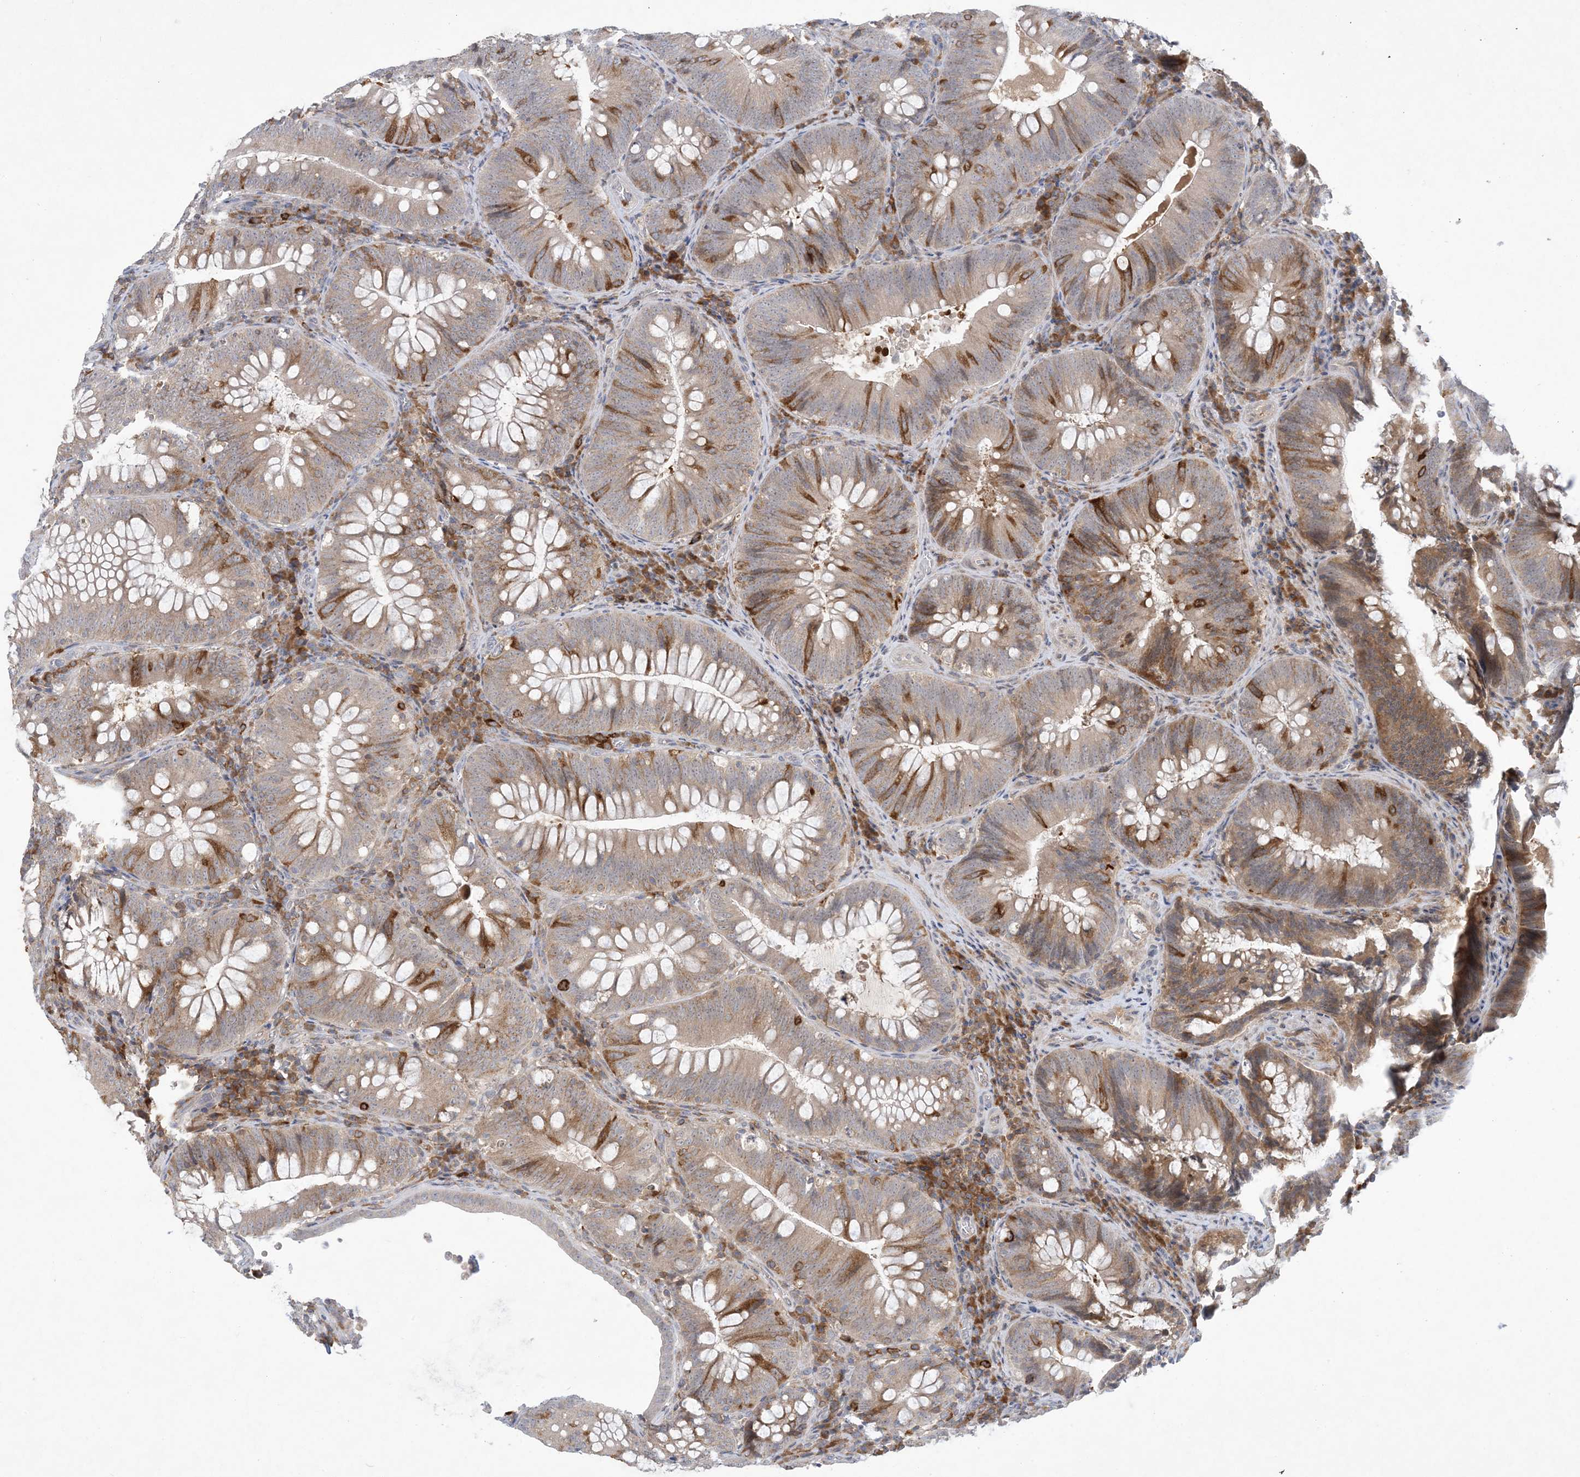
{"staining": {"intensity": "moderate", "quantity": "<25%", "location": "cytoplasmic/membranous"}, "tissue": "colorectal cancer", "cell_type": "Tumor cells", "image_type": "cancer", "snomed": [{"axis": "morphology", "description": "Normal tissue, NOS"}, {"axis": "topography", "description": "Colon"}], "caption": "Immunohistochemistry staining of colorectal cancer, which exhibits low levels of moderate cytoplasmic/membranous staining in approximately <25% of tumor cells indicating moderate cytoplasmic/membranous protein positivity. The staining was performed using DAB (3,3'-diaminobenzidine) (brown) for protein detection and nuclei were counterstained in hematoxylin (blue).", "gene": "AOC1", "patient": {"sex": "female", "age": 82}}